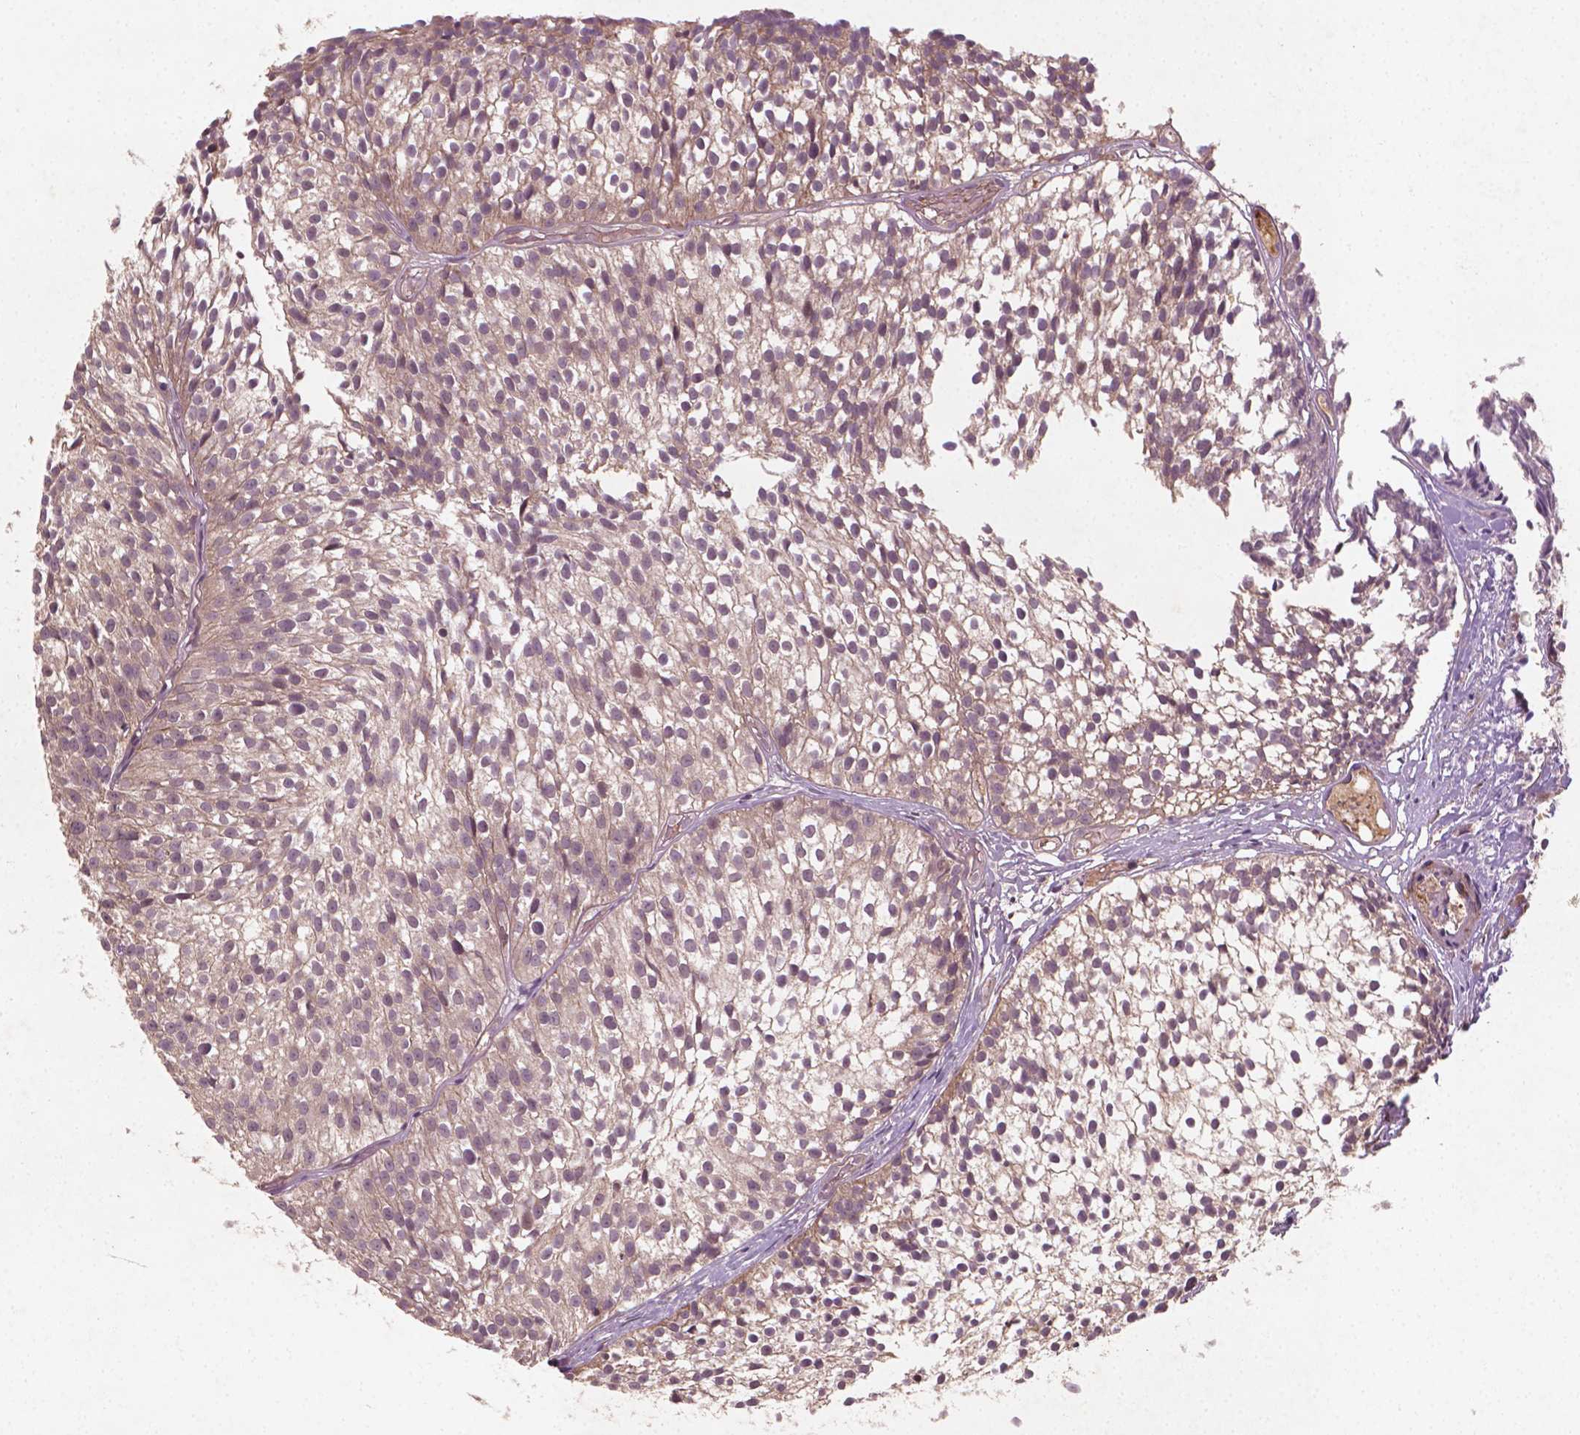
{"staining": {"intensity": "weak", "quantity": "<25%", "location": "cytoplasmic/membranous"}, "tissue": "urothelial cancer", "cell_type": "Tumor cells", "image_type": "cancer", "snomed": [{"axis": "morphology", "description": "Urothelial carcinoma, Low grade"}, {"axis": "topography", "description": "Urinary bladder"}], "caption": "This is an IHC photomicrograph of urothelial cancer. There is no staining in tumor cells.", "gene": "CYFIP2", "patient": {"sex": "male", "age": 63}}